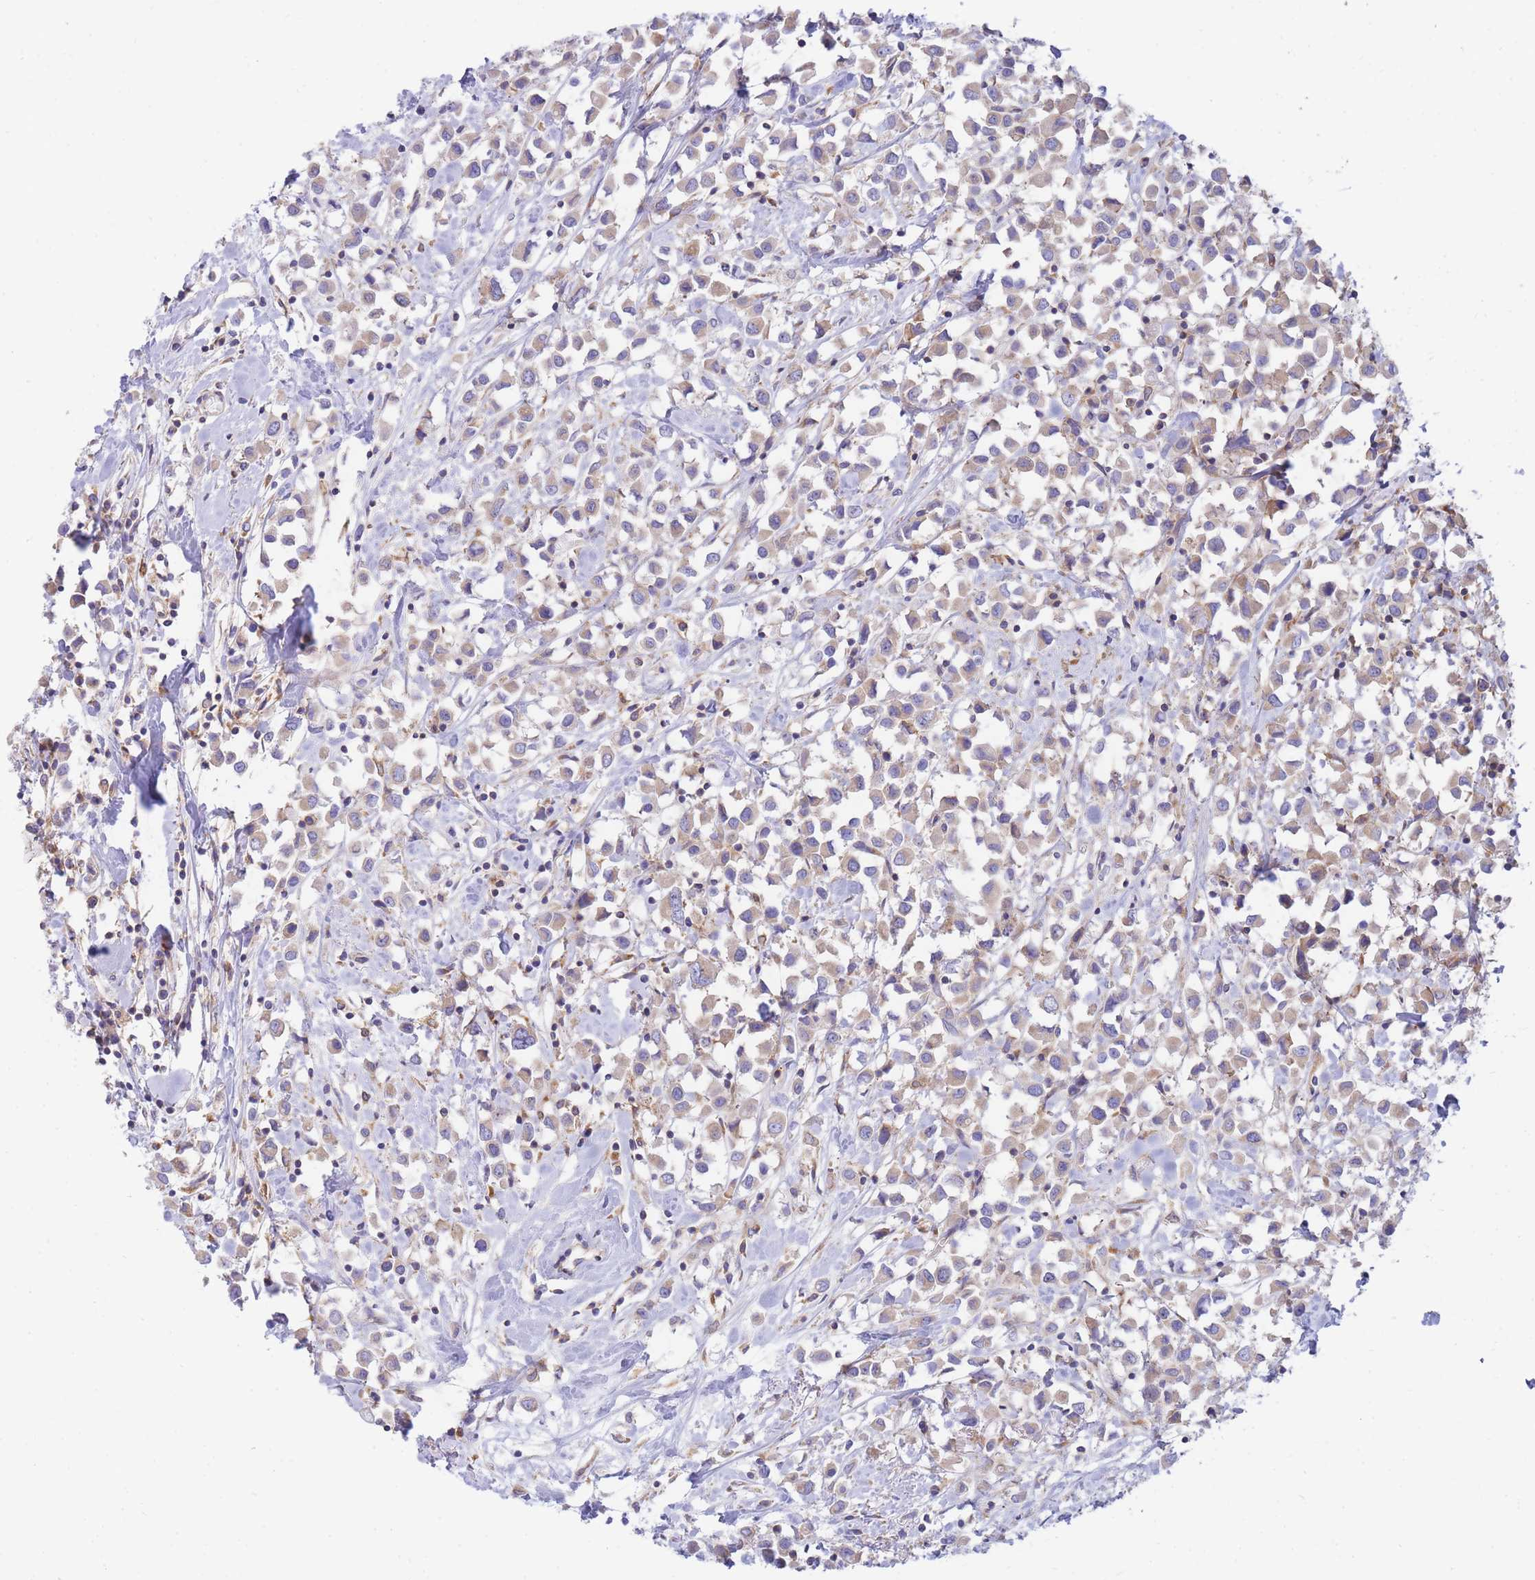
{"staining": {"intensity": "weak", "quantity": ">75%", "location": "cytoplasmic/membranous"}, "tissue": "breast cancer", "cell_type": "Tumor cells", "image_type": "cancer", "snomed": [{"axis": "morphology", "description": "Duct carcinoma"}, {"axis": "topography", "description": "Breast"}], "caption": "Tumor cells show low levels of weak cytoplasmic/membranous positivity in about >75% of cells in human invasive ductal carcinoma (breast).", "gene": "SH2B2", "patient": {"sex": "female", "age": 61}}